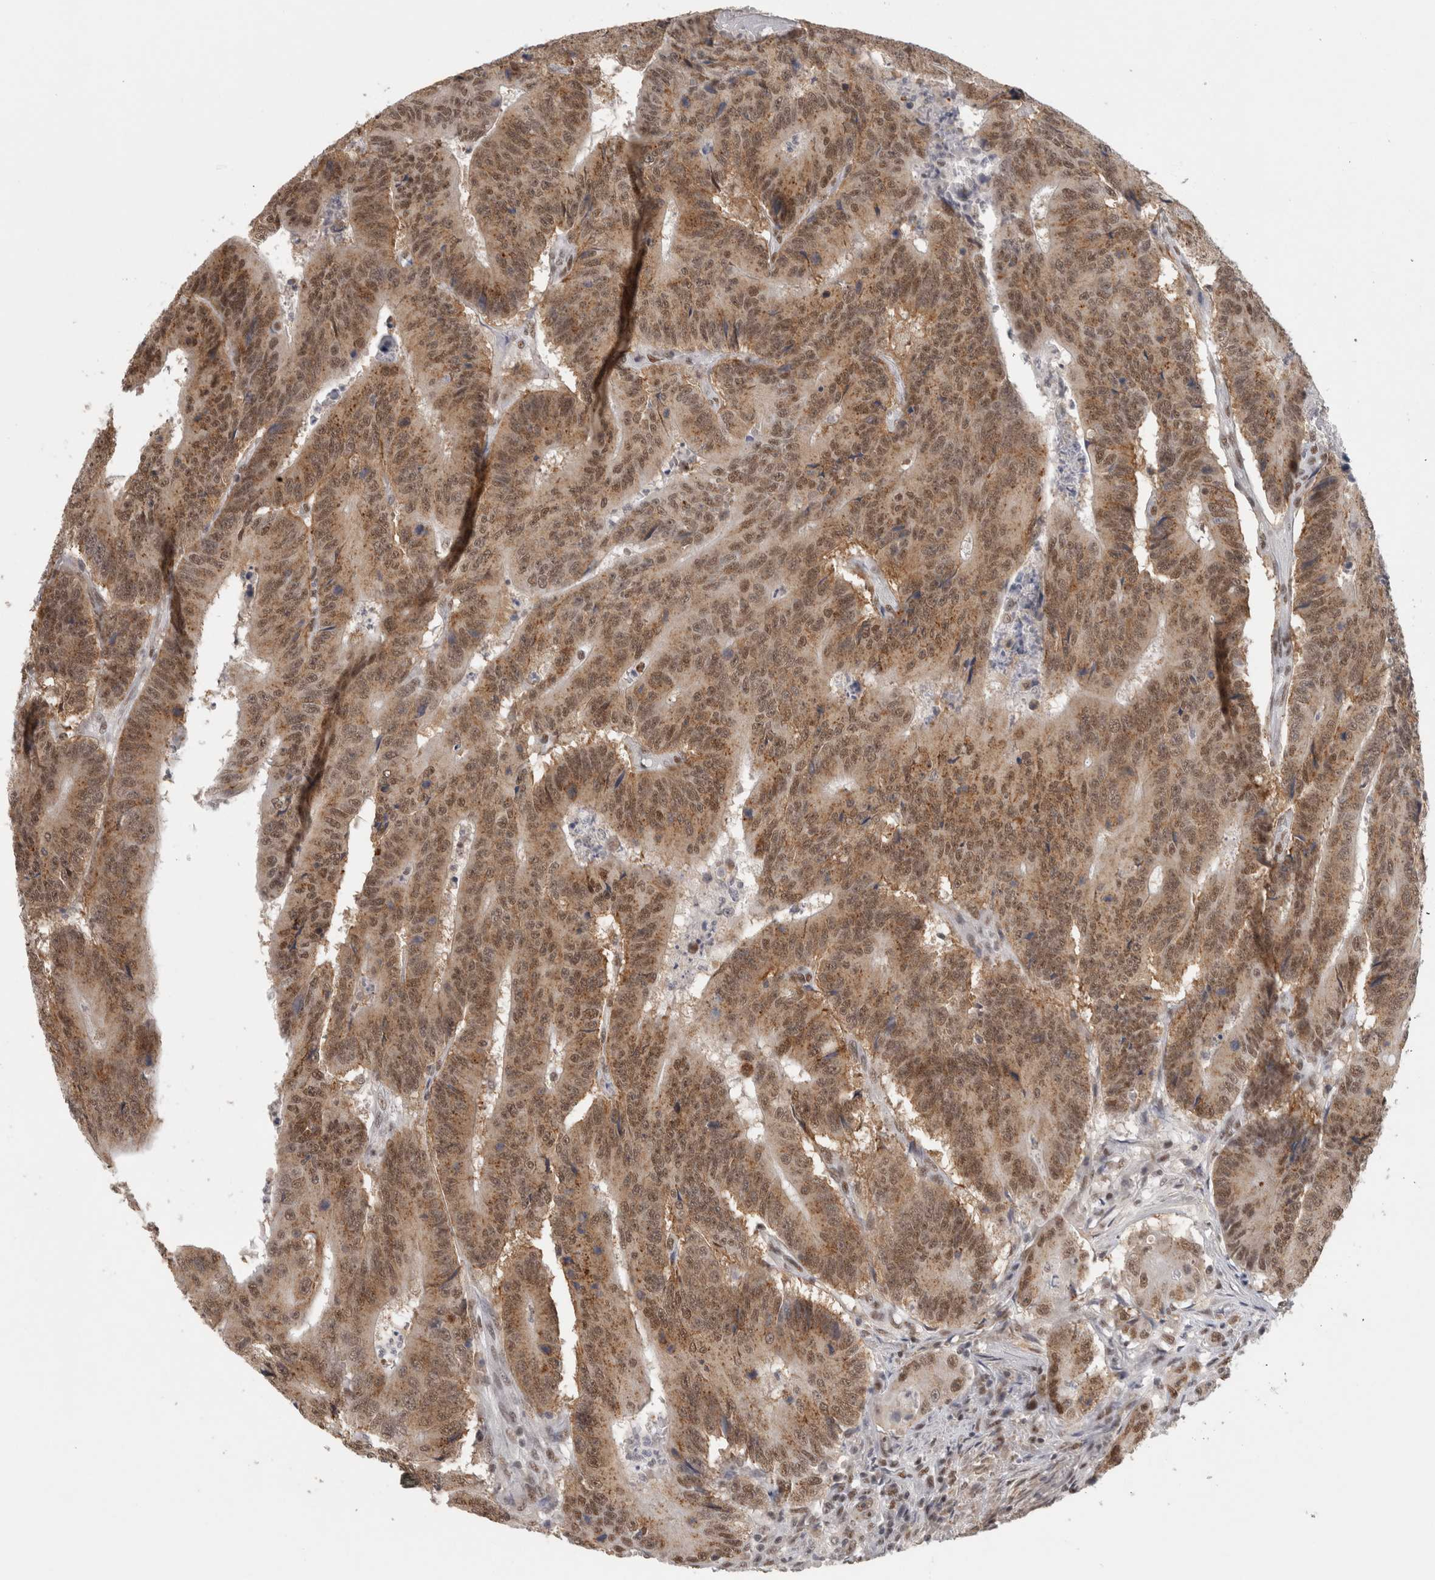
{"staining": {"intensity": "moderate", "quantity": ">75%", "location": "cytoplasmic/membranous,nuclear"}, "tissue": "colorectal cancer", "cell_type": "Tumor cells", "image_type": "cancer", "snomed": [{"axis": "morphology", "description": "Adenocarcinoma, NOS"}, {"axis": "topography", "description": "Colon"}], "caption": "Human colorectal cancer stained with a protein marker displays moderate staining in tumor cells.", "gene": "ZNF830", "patient": {"sex": "male", "age": 83}}